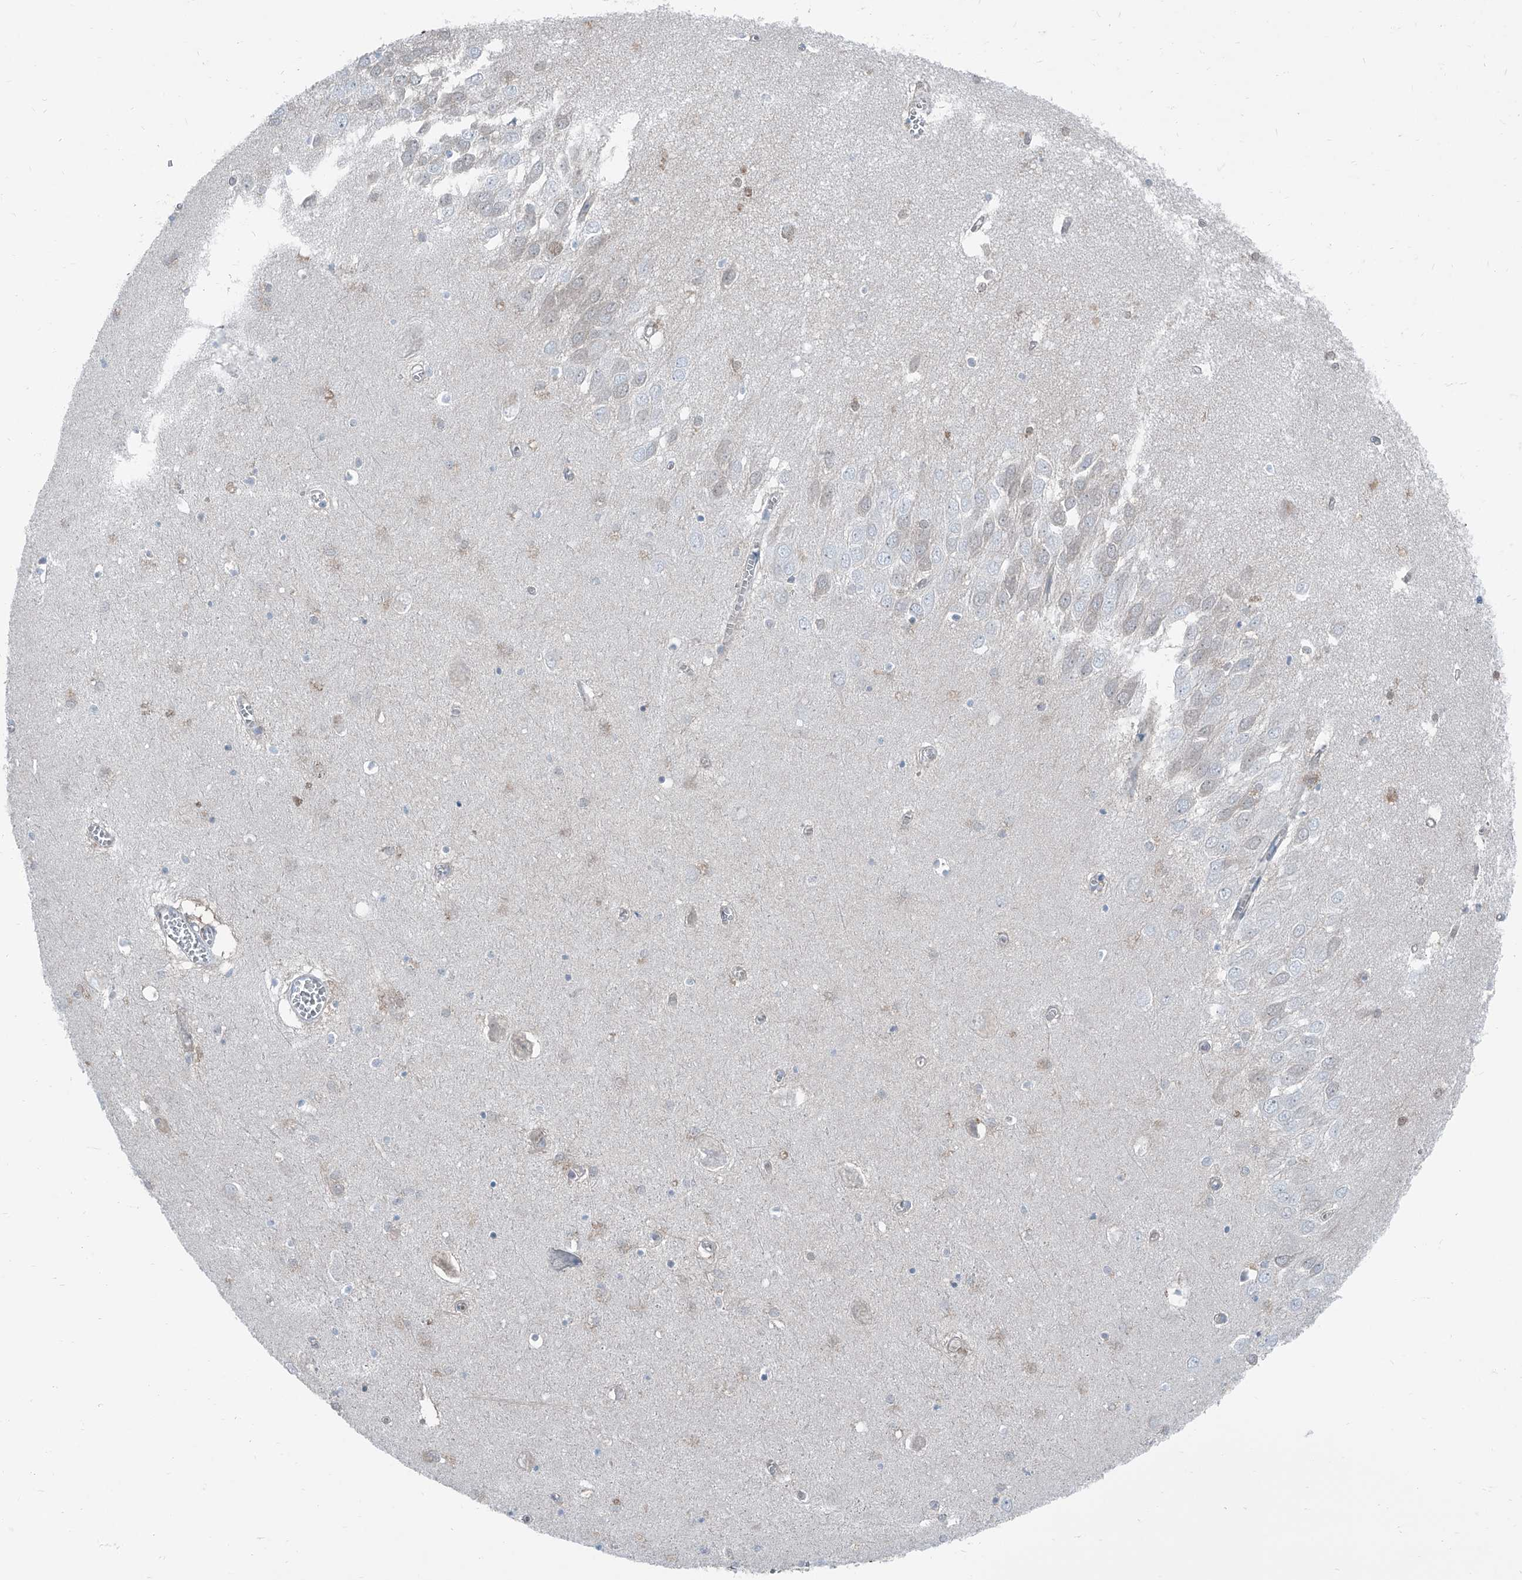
{"staining": {"intensity": "negative", "quantity": "none", "location": "none"}, "tissue": "hippocampus", "cell_type": "Glial cells", "image_type": "normal", "snomed": [{"axis": "morphology", "description": "Normal tissue, NOS"}, {"axis": "topography", "description": "Hippocampus"}], "caption": "A micrograph of hippocampus stained for a protein reveals no brown staining in glial cells. (Brightfield microscopy of DAB immunohistochemistry (IHC) at high magnification).", "gene": "RGN", "patient": {"sex": "male", "age": 70}}